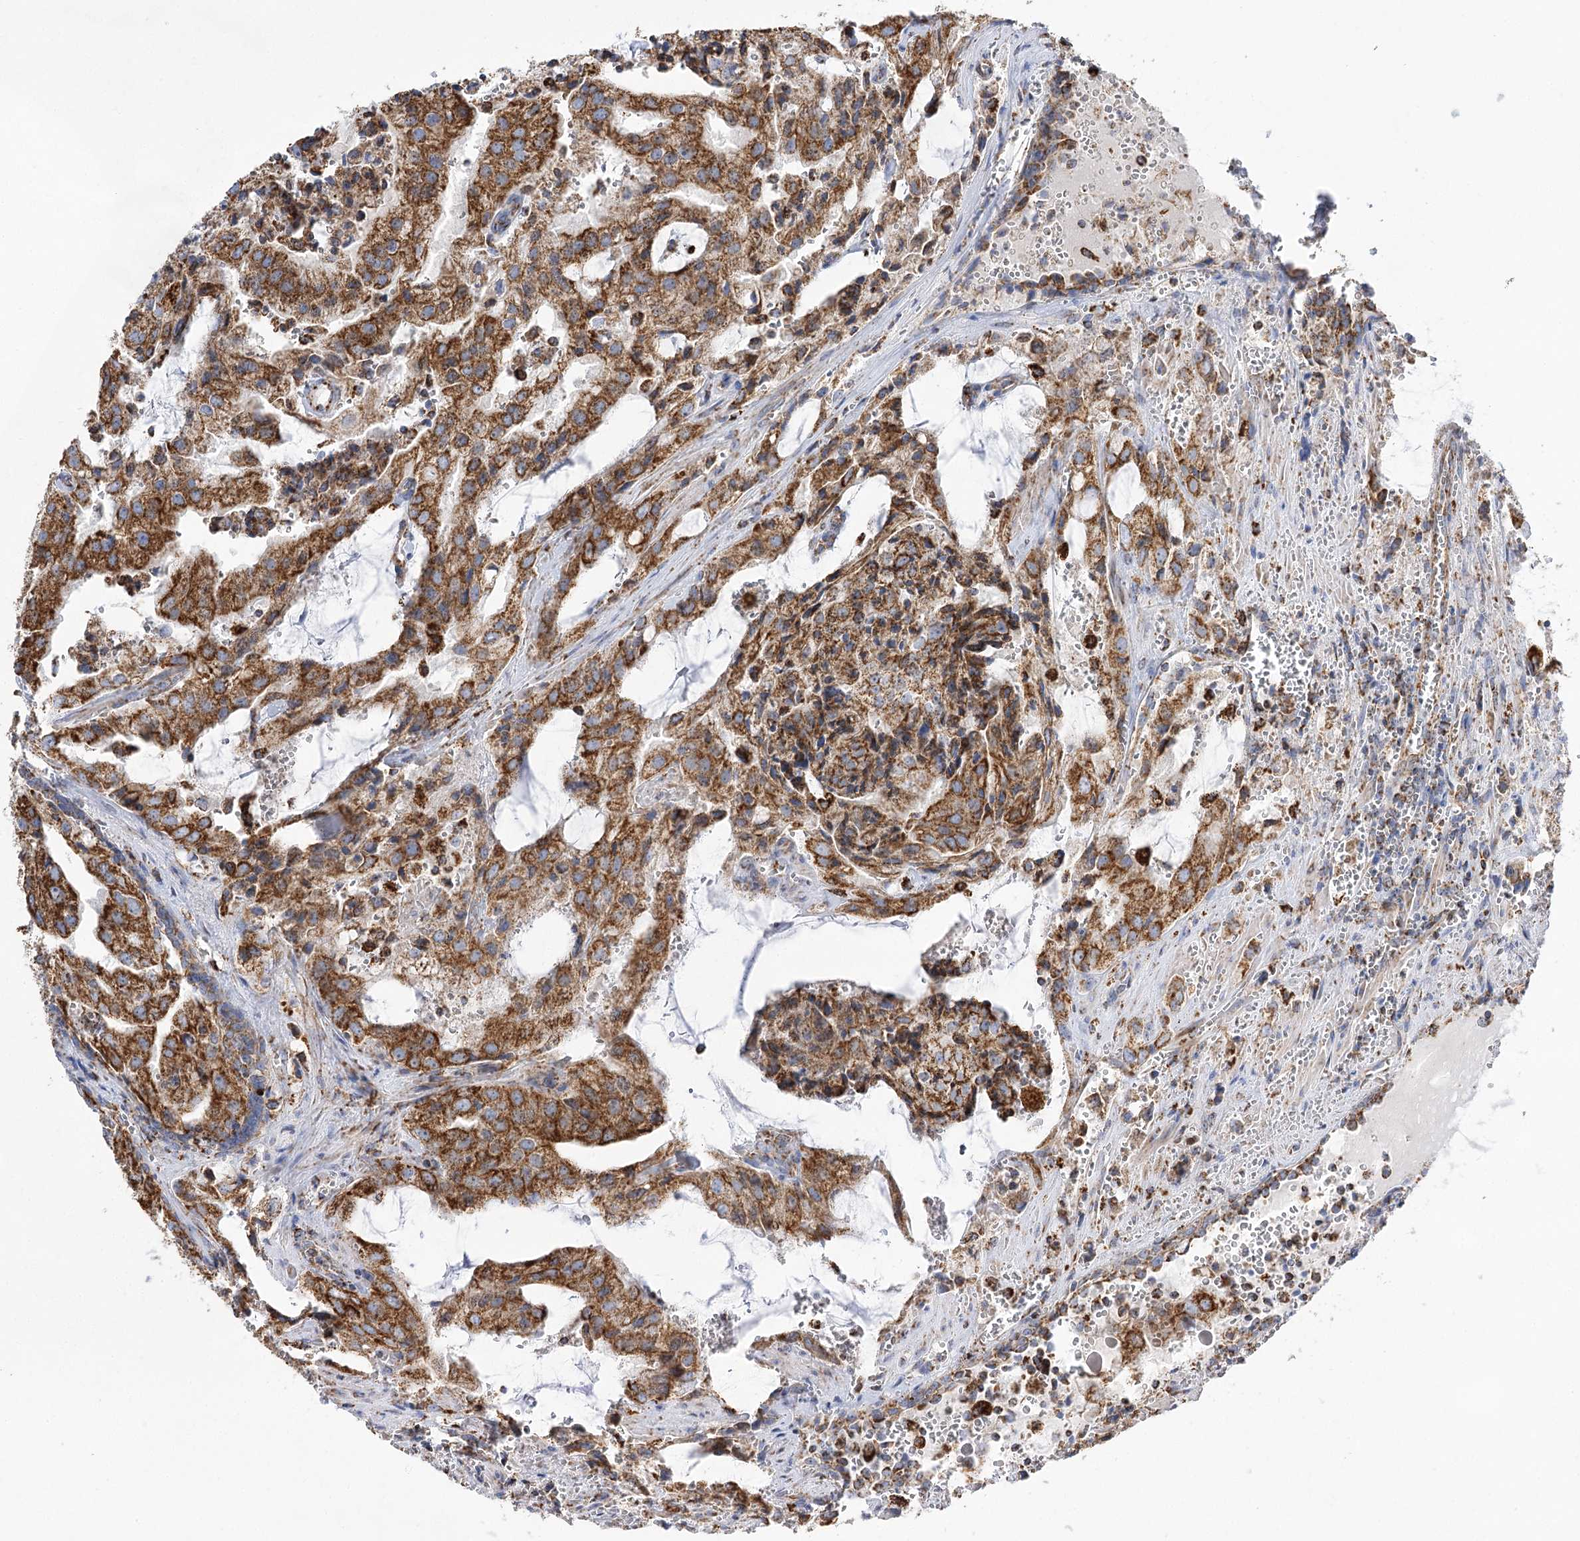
{"staining": {"intensity": "strong", "quantity": ">75%", "location": "cytoplasmic/membranous"}, "tissue": "prostate cancer", "cell_type": "Tumor cells", "image_type": "cancer", "snomed": [{"axis": "morphology", "description": "Adenocarcinoma, High grade"}, {"axis": "topography", "description": "Prostate"}], "caption": "Protein analysis of prostate high-grade adenocarcinoma tissue reveals strong cytoplasmic/membranous positivity in about >75% of tumor cells.", "gene": "NADK2", "patient": {"sex": "male", "age": 68}}